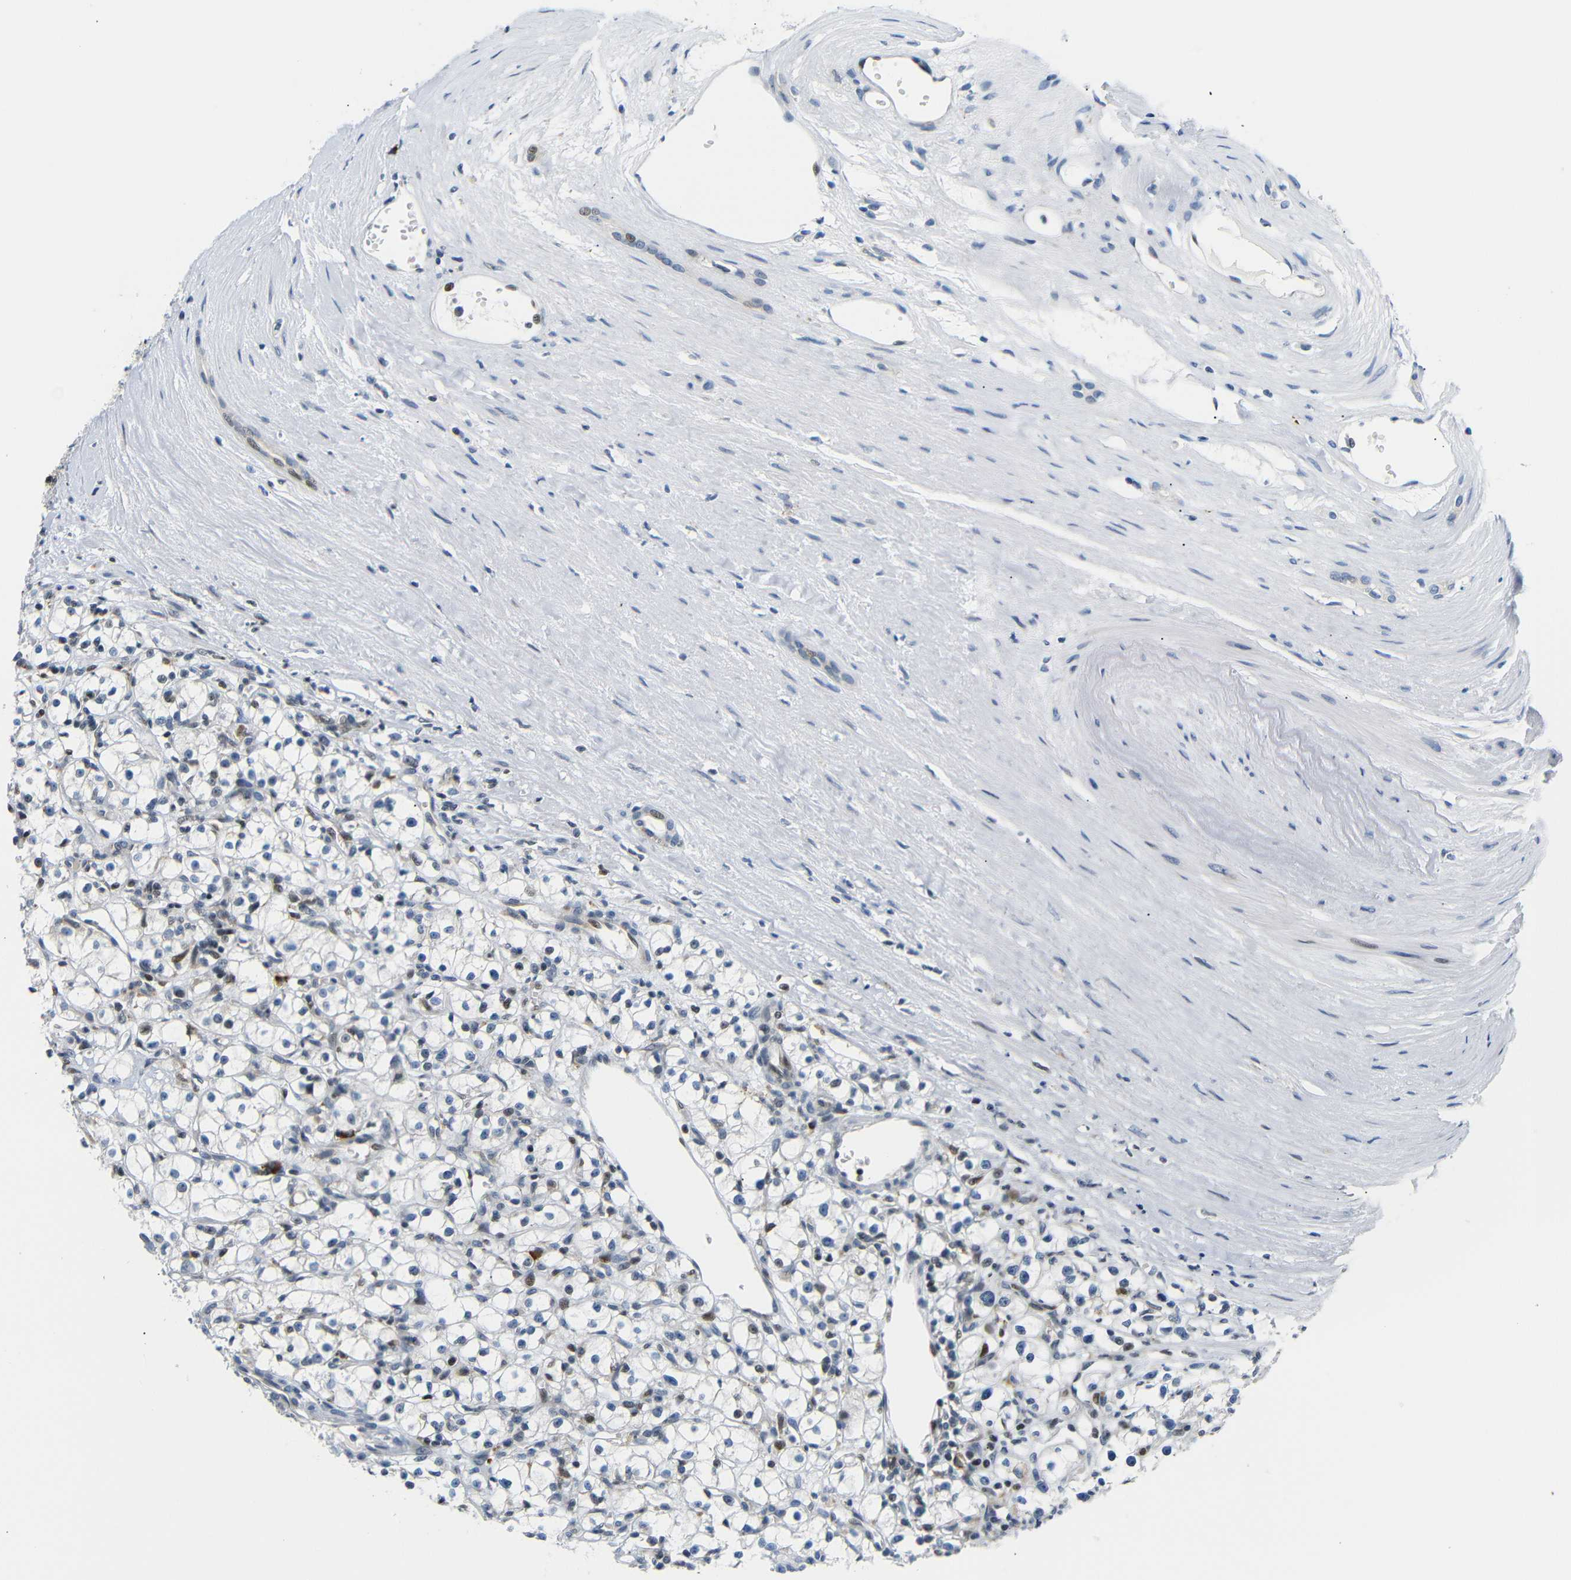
{"staining": {"intensity": "moderate", "quantity": "<25%", "location": "nuclear"}, "tissue": "renal cancer", "cell_type": "Tumor cells", "image_type": "cancer", "snomed": [{"axis": "morphology", "description": "Adenocarcinoma, NOS"}, {"axis": "topography", "description": "Kidney"}], "caption": "High-magnification brightfield microscopy of adenocarcinoma (renal) stained with DAB (3,3'-diaminobenzidine) (brown) and counterstained with hematoxylin (blue). tumor cells exhibit moderate nuclear expression is present in about<25% of cells.", "gene": "SPCS2", "patient": {"sex": "male", "age": 56}}